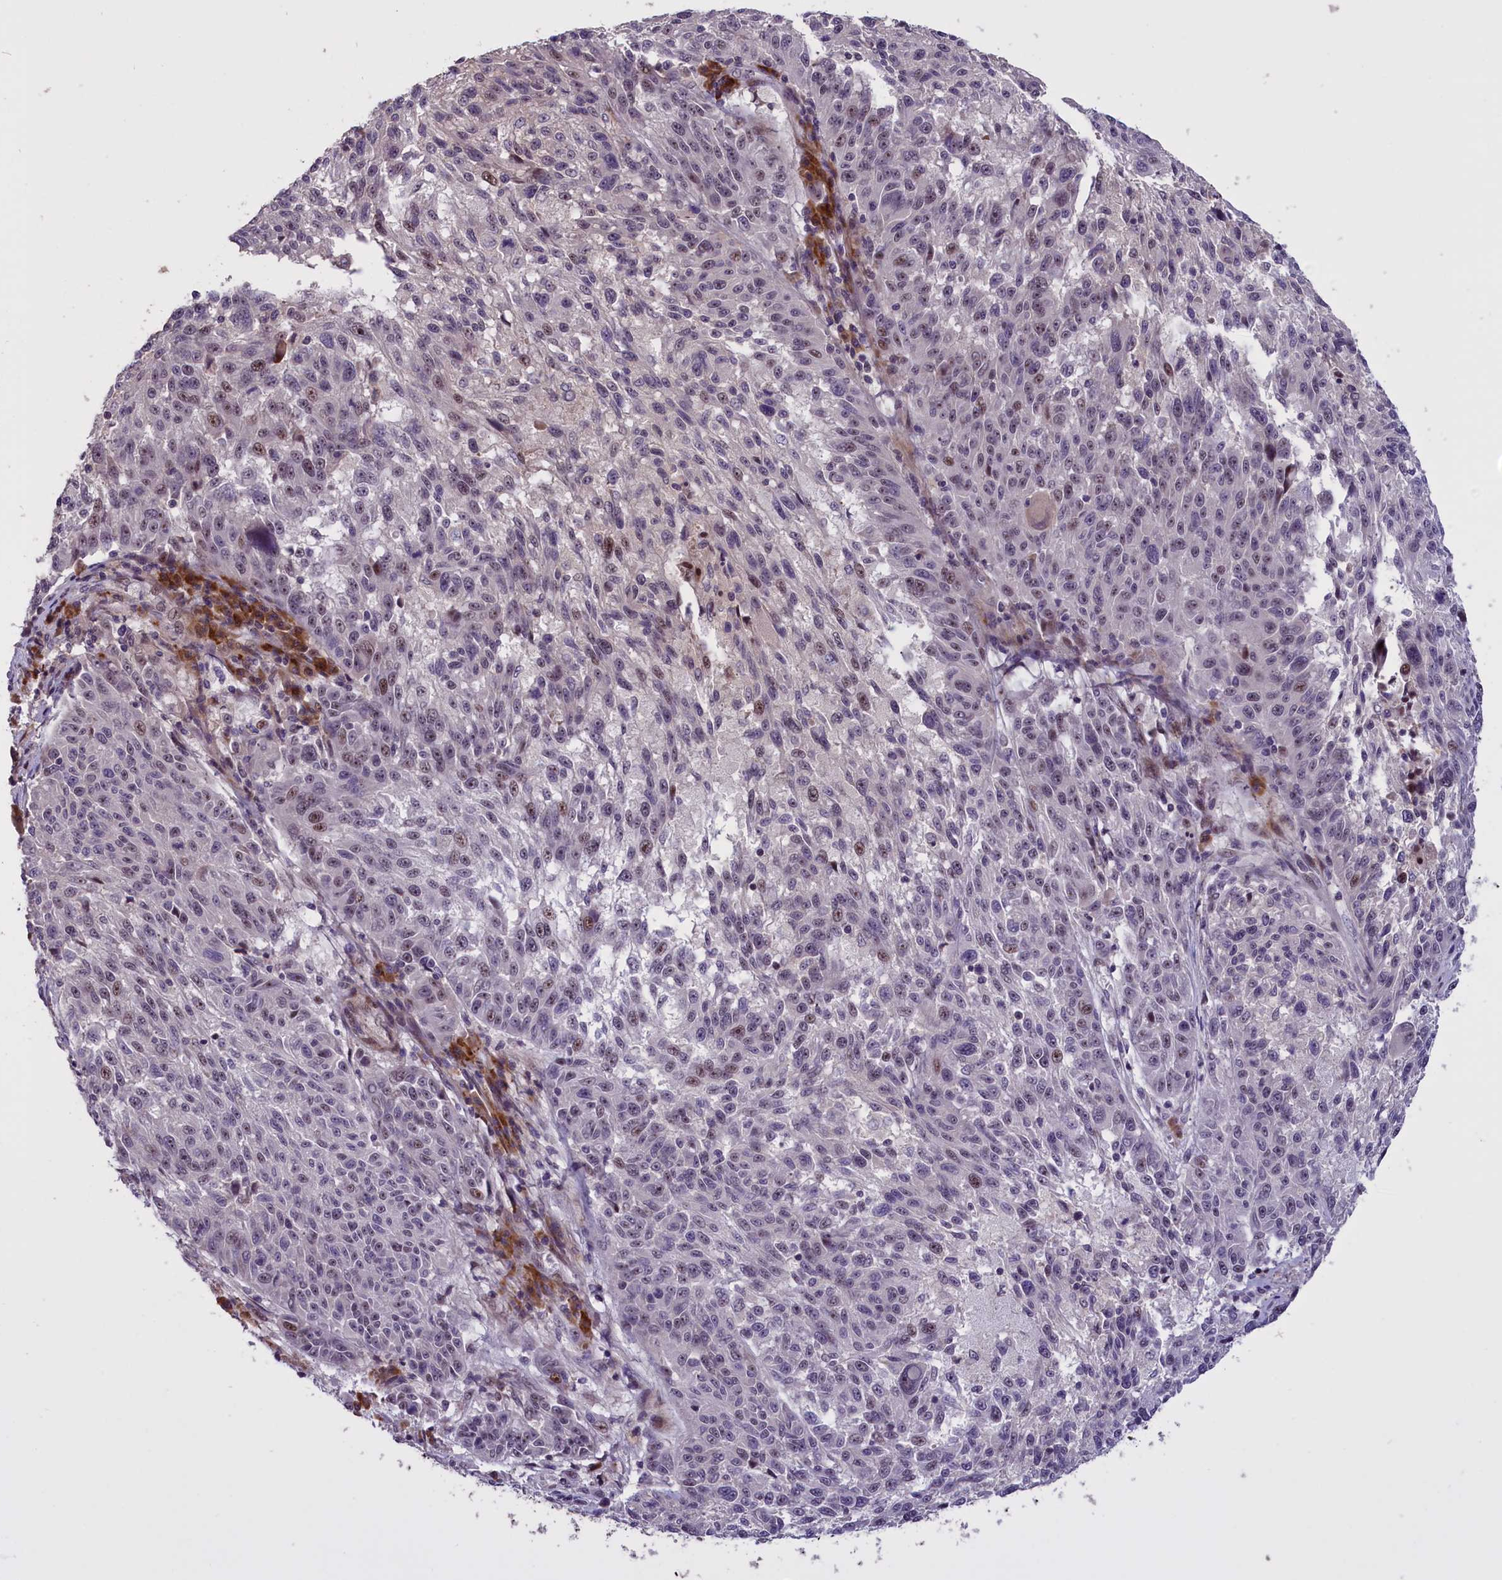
{"staining": {"intensity": "weak", "quantity": "<25%", "location": "nuclear"}, "tissue": "melanoma", "cell_type": "Tumor cells", "image_type": "cancer", "snomed": [{"axis": "morphology", "description": "Malignant melanoma, NOS"}, {"axis": "topography", "description": "Skin"}], "caption": "This is a image of IHC staining of malignant melanoma, which shows no positivity in tumor cells.", "gene": "ENHO", "patient": {"sex": "male", "age": 53}}